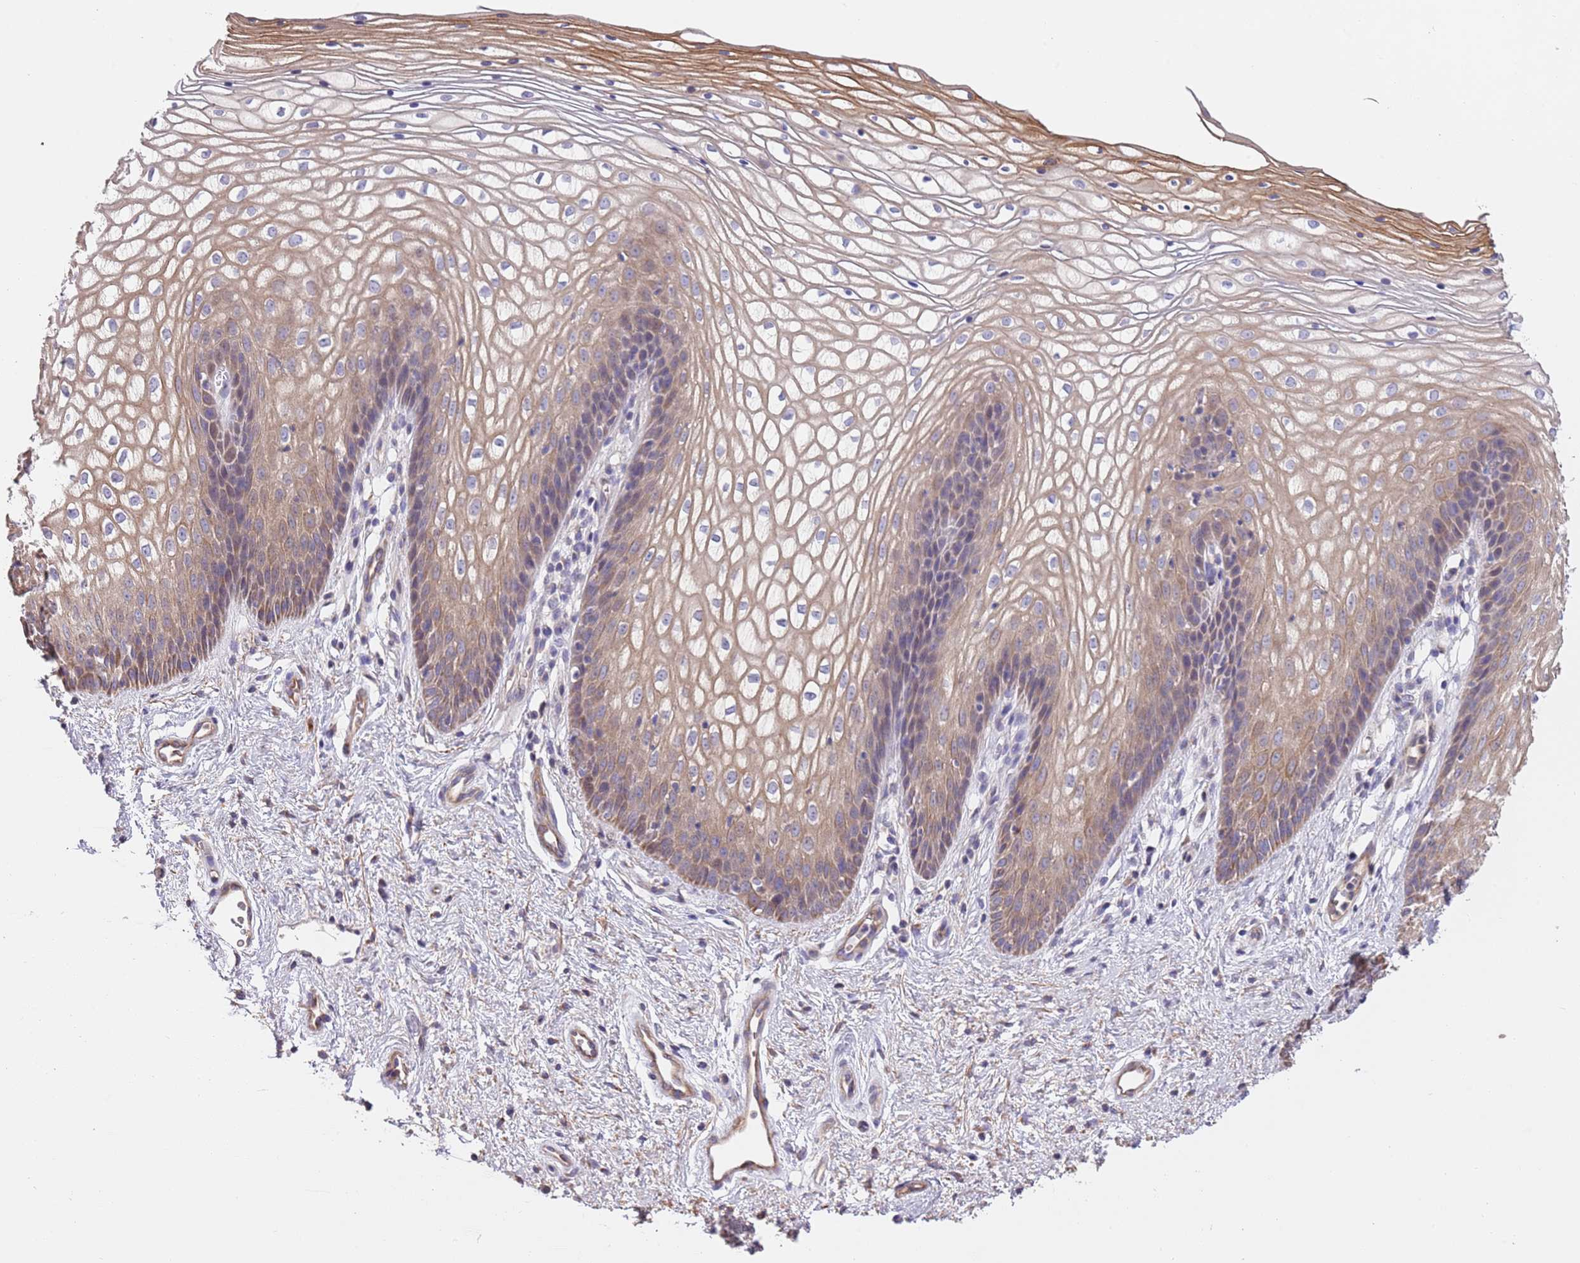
{"staining": {"intensity": "weak", "quantity": ">75%", "location": "cytoplasmic/membranous"}, "tissue": "vagina", "cell_type": "Squamous epithelial cells", "image_type": "normal", "snomed": [{"axis": "morphology", "description": "Normal tissue, NOS"}, {"axis": "topography", "description": "Vagina"}], "caption": "Vagina stained with a brown dye displays weak cytoplasmic/membranous positive positivity in approximately >75% of squamous epithelial cells.", "gene": "PIGA", "patient": {"sex": "female", "age": 34}}